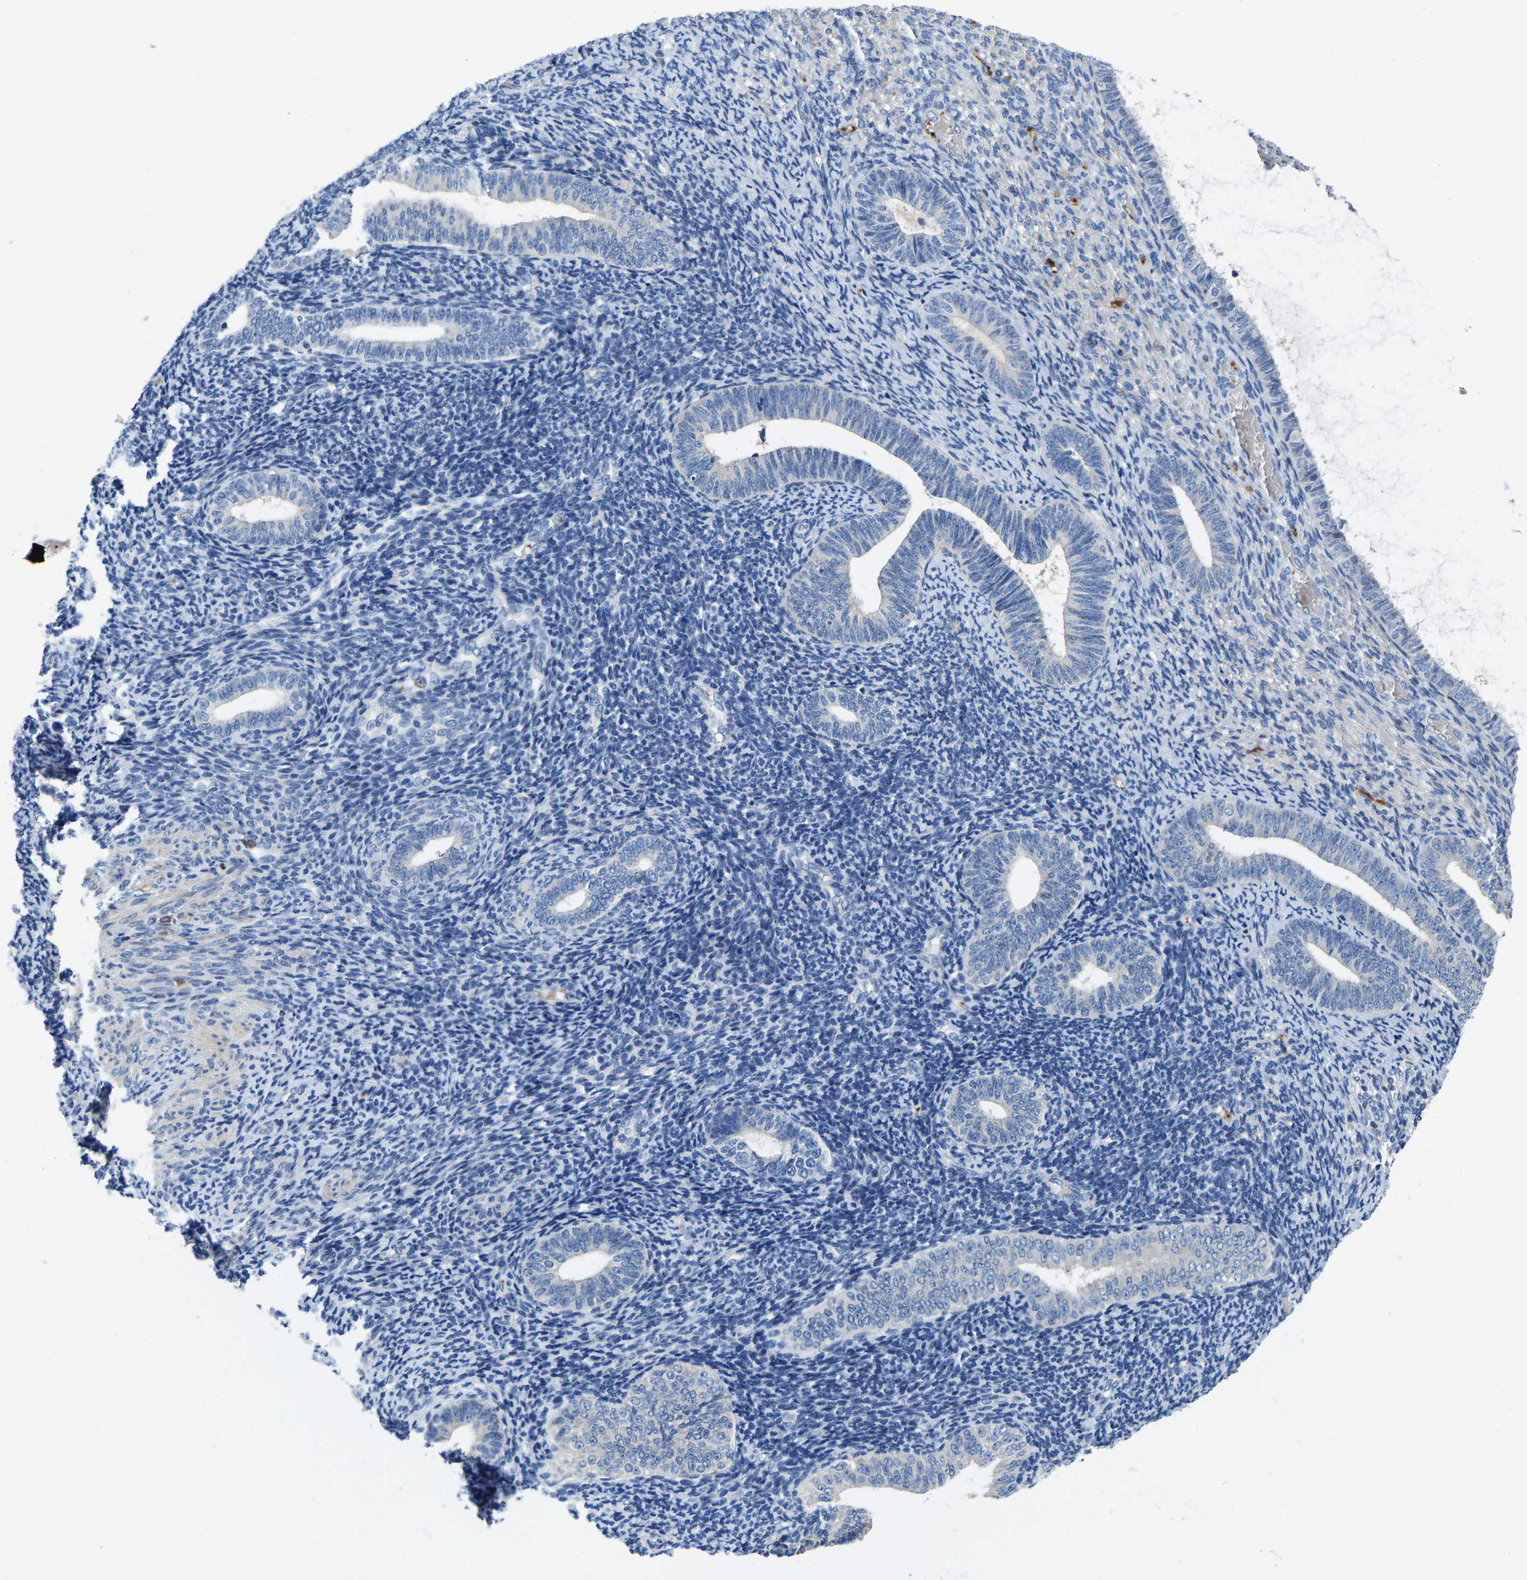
{"staining": {"intensity": "negative", "quantity": "none", "location": "none"}, "tissue": "endometrium", "cell_type": "Cells in endometrial stroma", "image_type": "normal", "snomed": [{"axis": "morphology", "description": "Normal tissue, NOS"}, {"axis": "topography", "description": "Endometrium"}], "caption": "This is an immunohistochemistry histopathology image of unremarkable human endometrium. There is no staining in cells in endometrial stroma.", "gene": "RAB27B", "patient": {"sex": "female", "age": 66}}